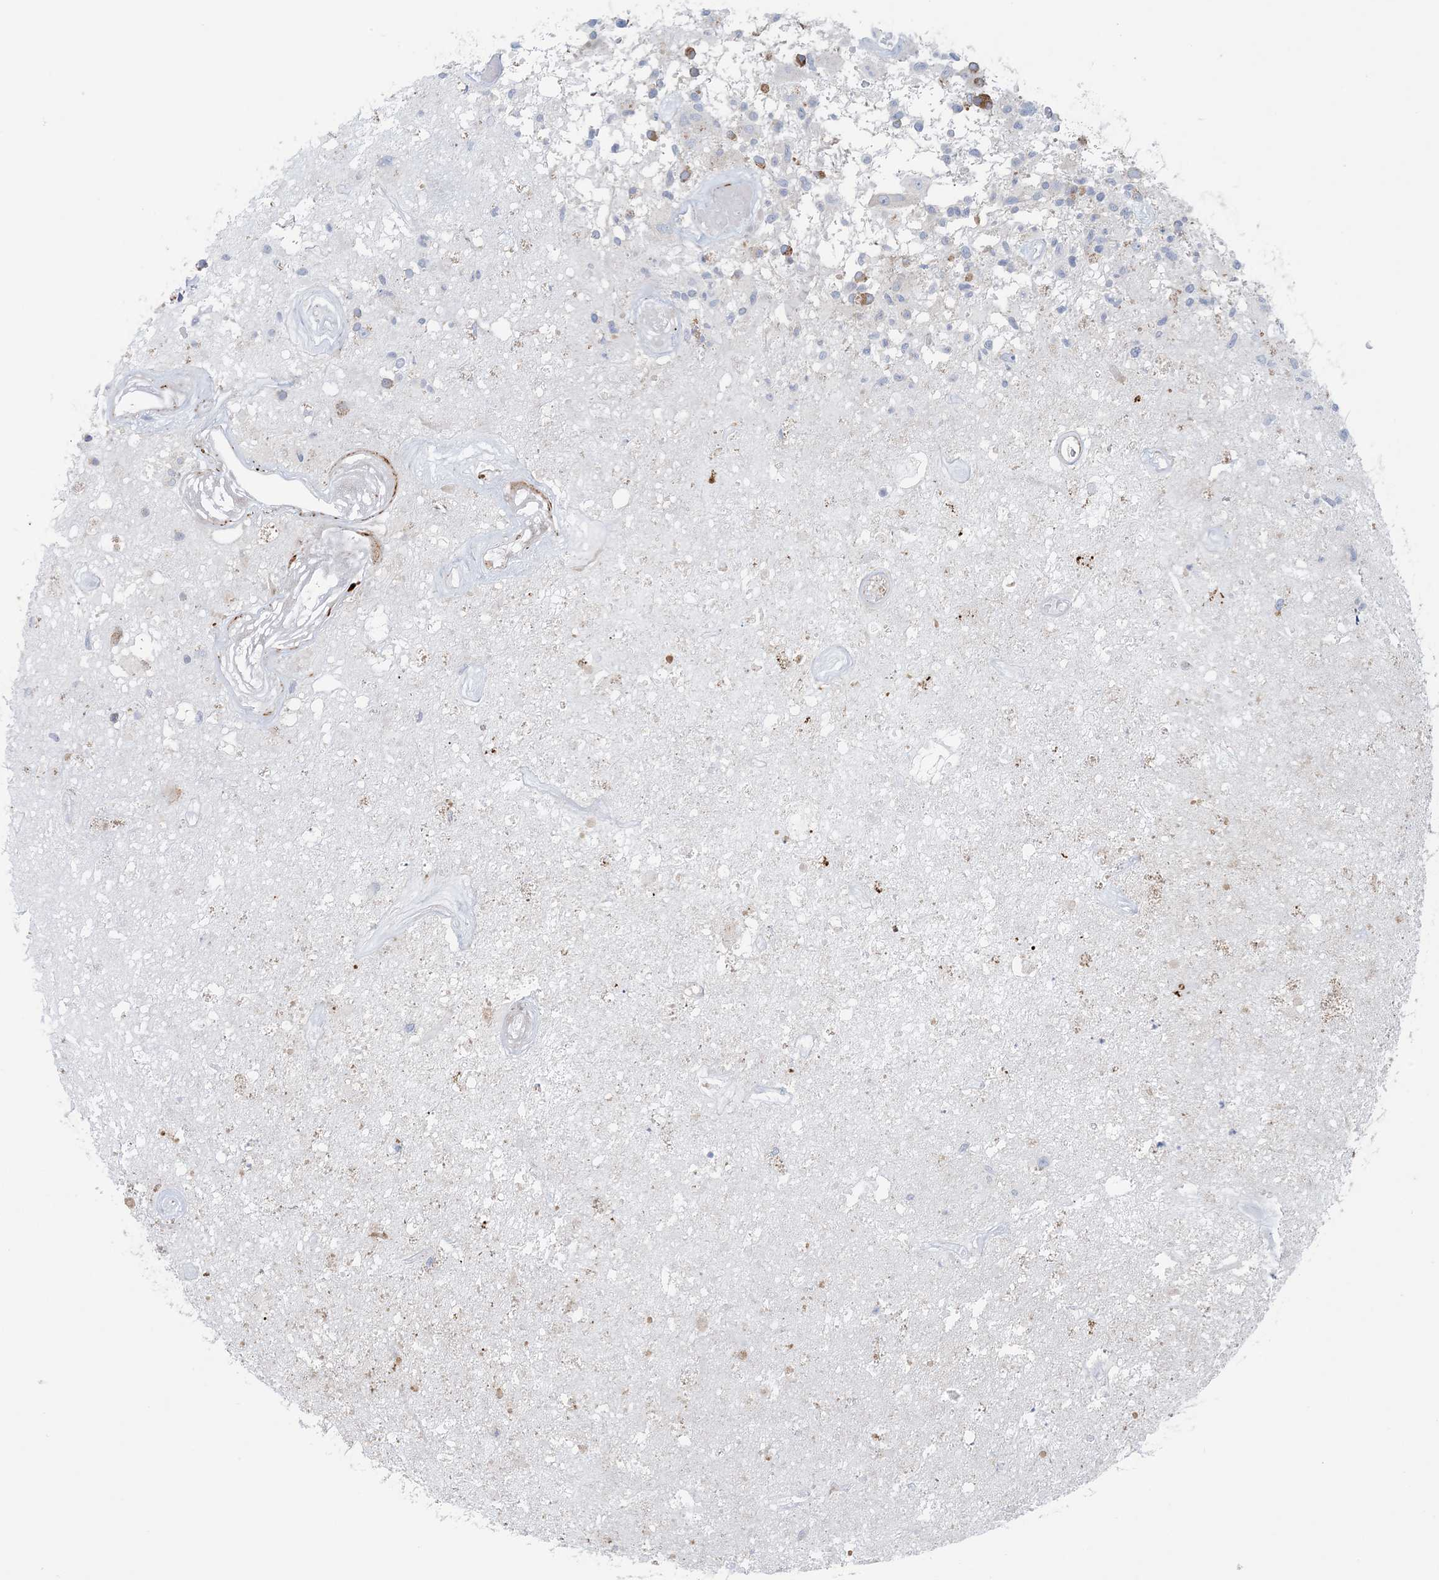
{"staining": {"intensity": "negative", "quantity": "none", "location": "none"}, "tissue": "glioma", "cell_type": "Tumor cells", "image_type": "cancer", "snomed": [{"axis": "morphology", "description": "Glioma, malignant, High grade"}, {"axis": "morphology", "description": "Glioblastoma, NOS"}, {"axis": "topography", "description": "Brain"}], "caption": "Glioblastoma stained for a protein using immunohistochemistry reveals no expression tumor cells.", "gene": "GABRG1", "patient": {"sex": "male", "age": 60}}